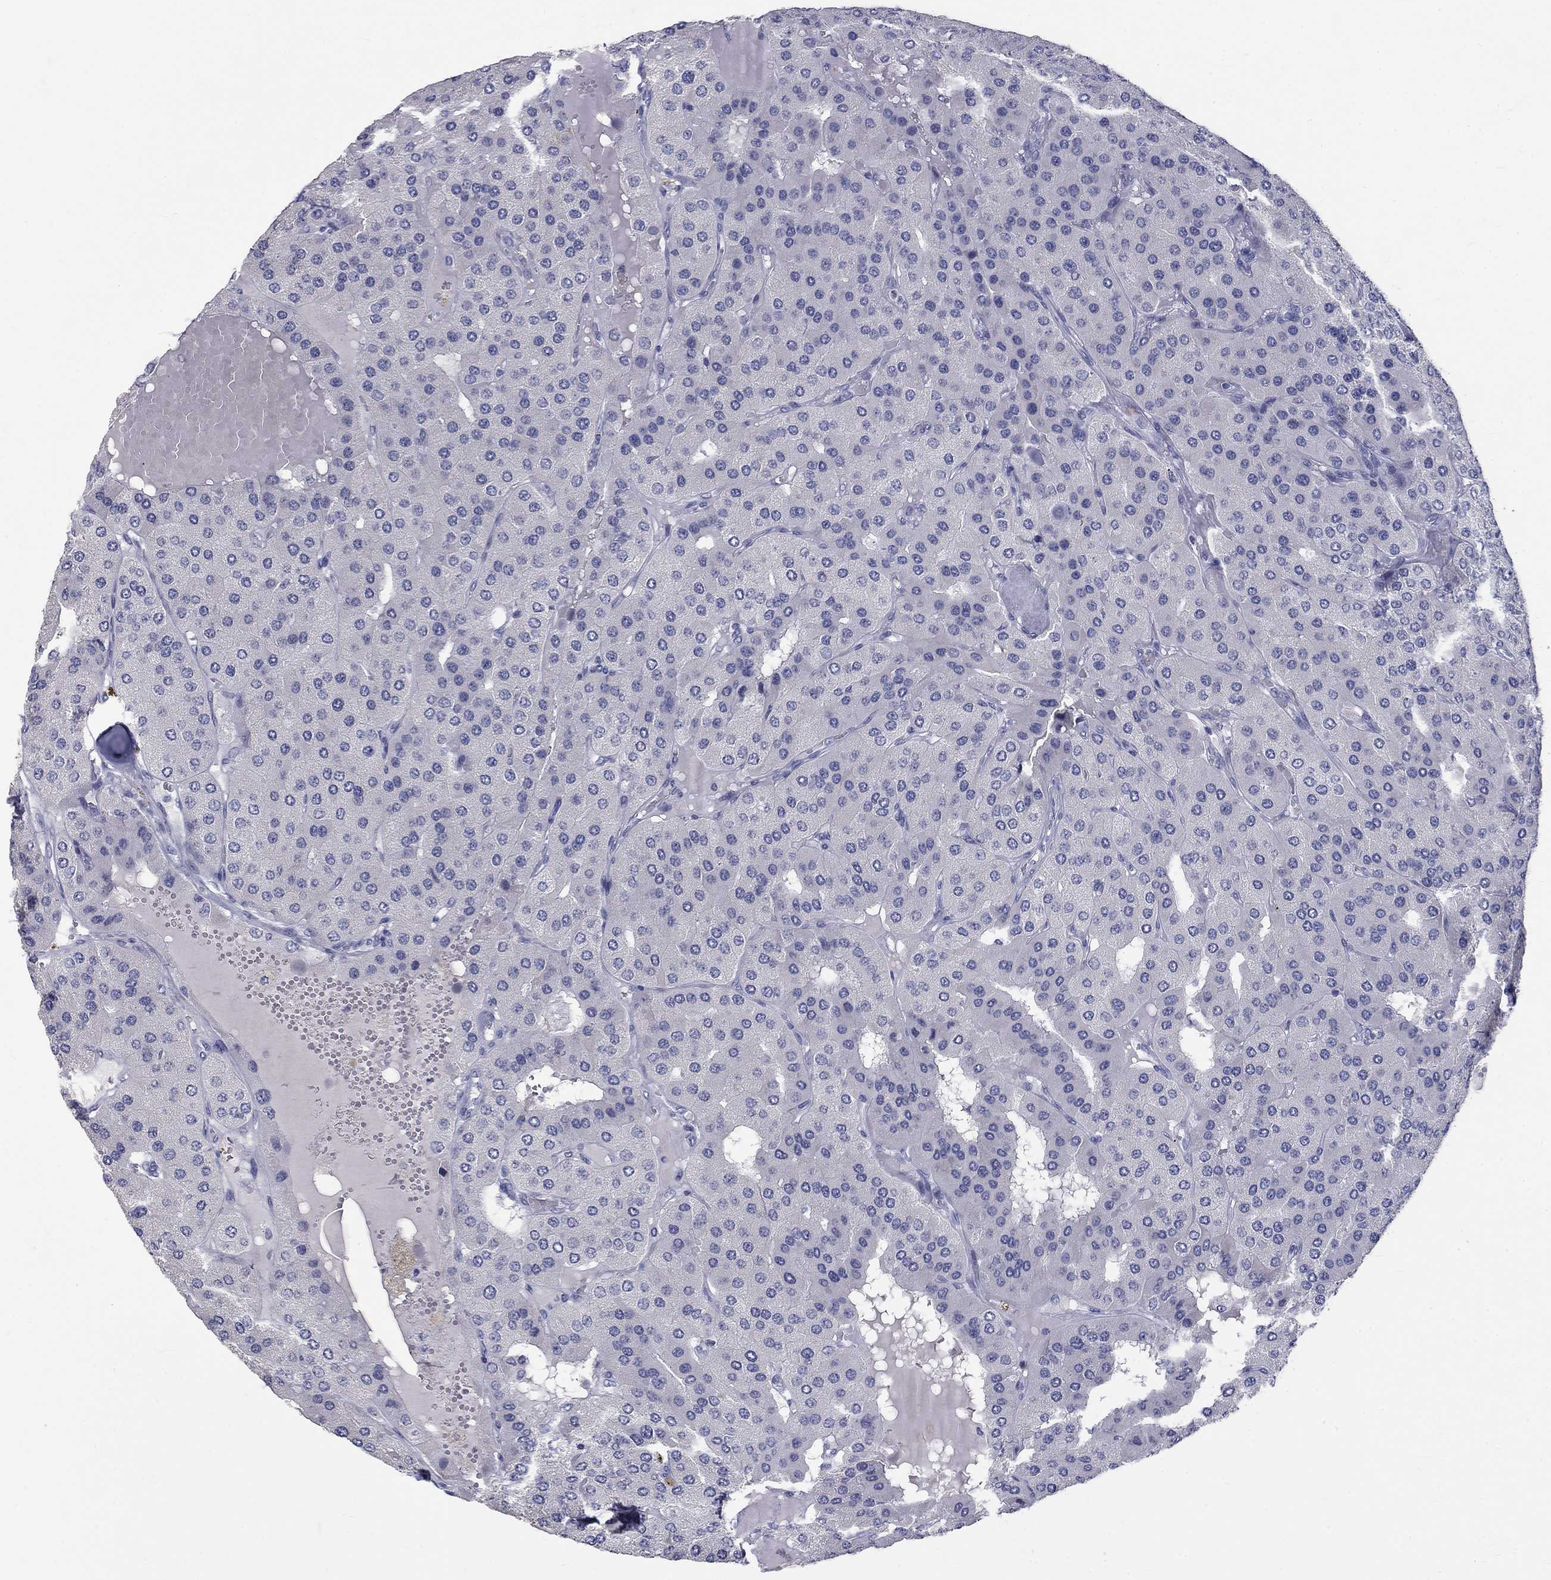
{"staining": {"intensity": "negative", "quantity": "none", "location": "none"}, "tissue": "parathyroid gland", "cell_type": "Glandular cells", "image_type": "normal", "snomed": [{"axis": "morphology", "description": "Normal tissue, NOS"}, {"axis": "morphology", "description": "Adenoma, NOS"}, {"axis": "topography", "description": "Parathyroid gland"}], "caption": "There is no significant expression in glandular cells of parathyroid gland.", "gene": "ELAVL4", "patient": {"sex": "female", "age": 86}}